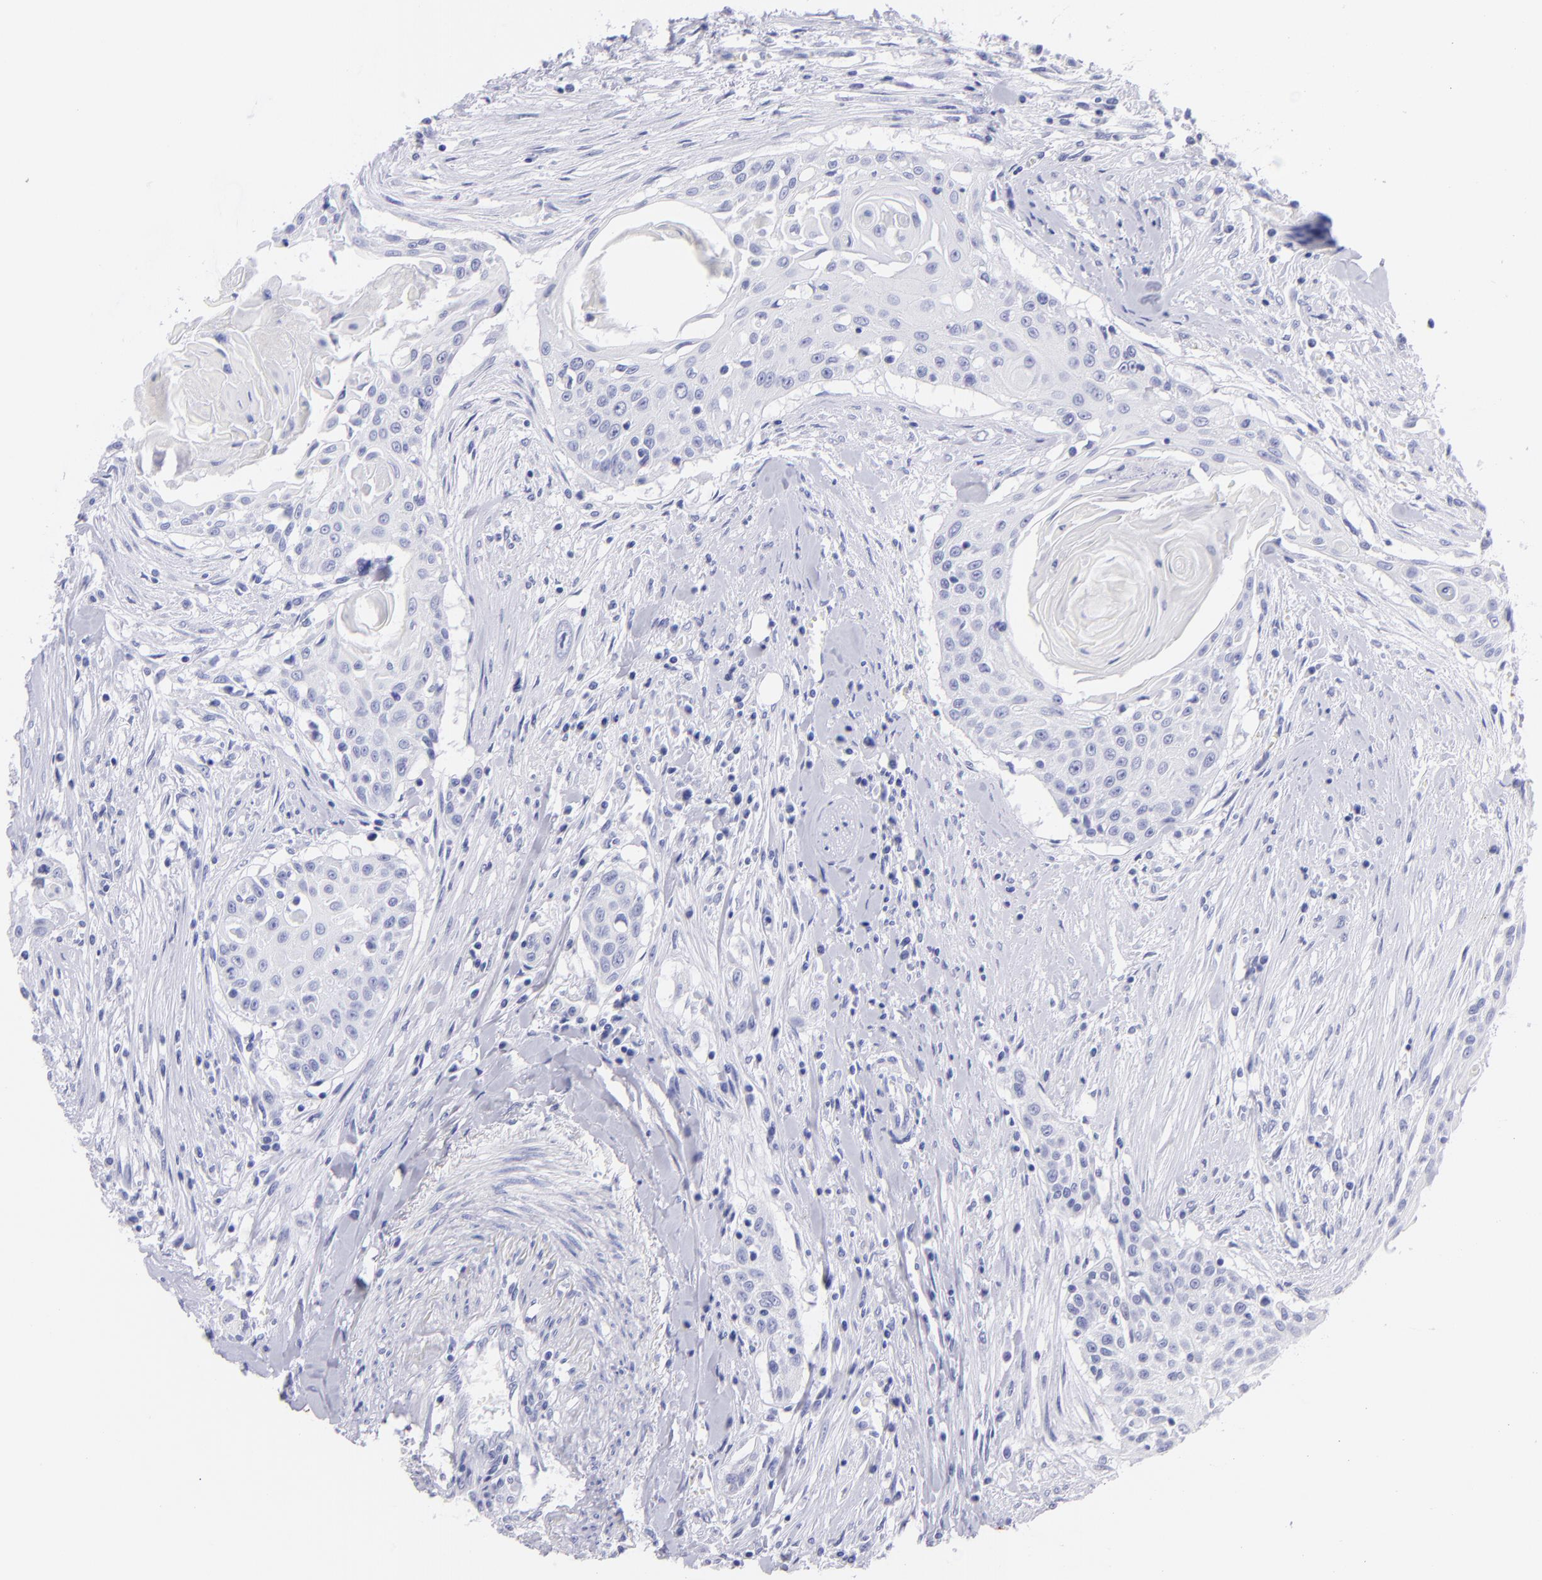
{"staining": {"intensity": "negative", "quantity": "none", "location": "none"}, "tissue": "head and neck cancer", "cell_type": "Tumor cells", "image_type": "cancer", "snomed": [{"axis": "morphology", "description": "Squamous cell carcinoma, NOS"}, {"axis": "morphology", "description": "Squamous cell carcinoma, metastatic, NOS"}, {"axis": "topography", "description": "Lymph node"}, {"axis": "topography", "description": "Salivary gland"}, {"axis": "topography", "description": "Head-Neck"}], "caption": "The immunohistochemistry photomicrograph has no significant positivity in tumor cells of head and neck cancer (metastatic squamous cell carcinoma) tissue.", "gene": "CNP", "patient": {"sex": "female", "age": 74}}